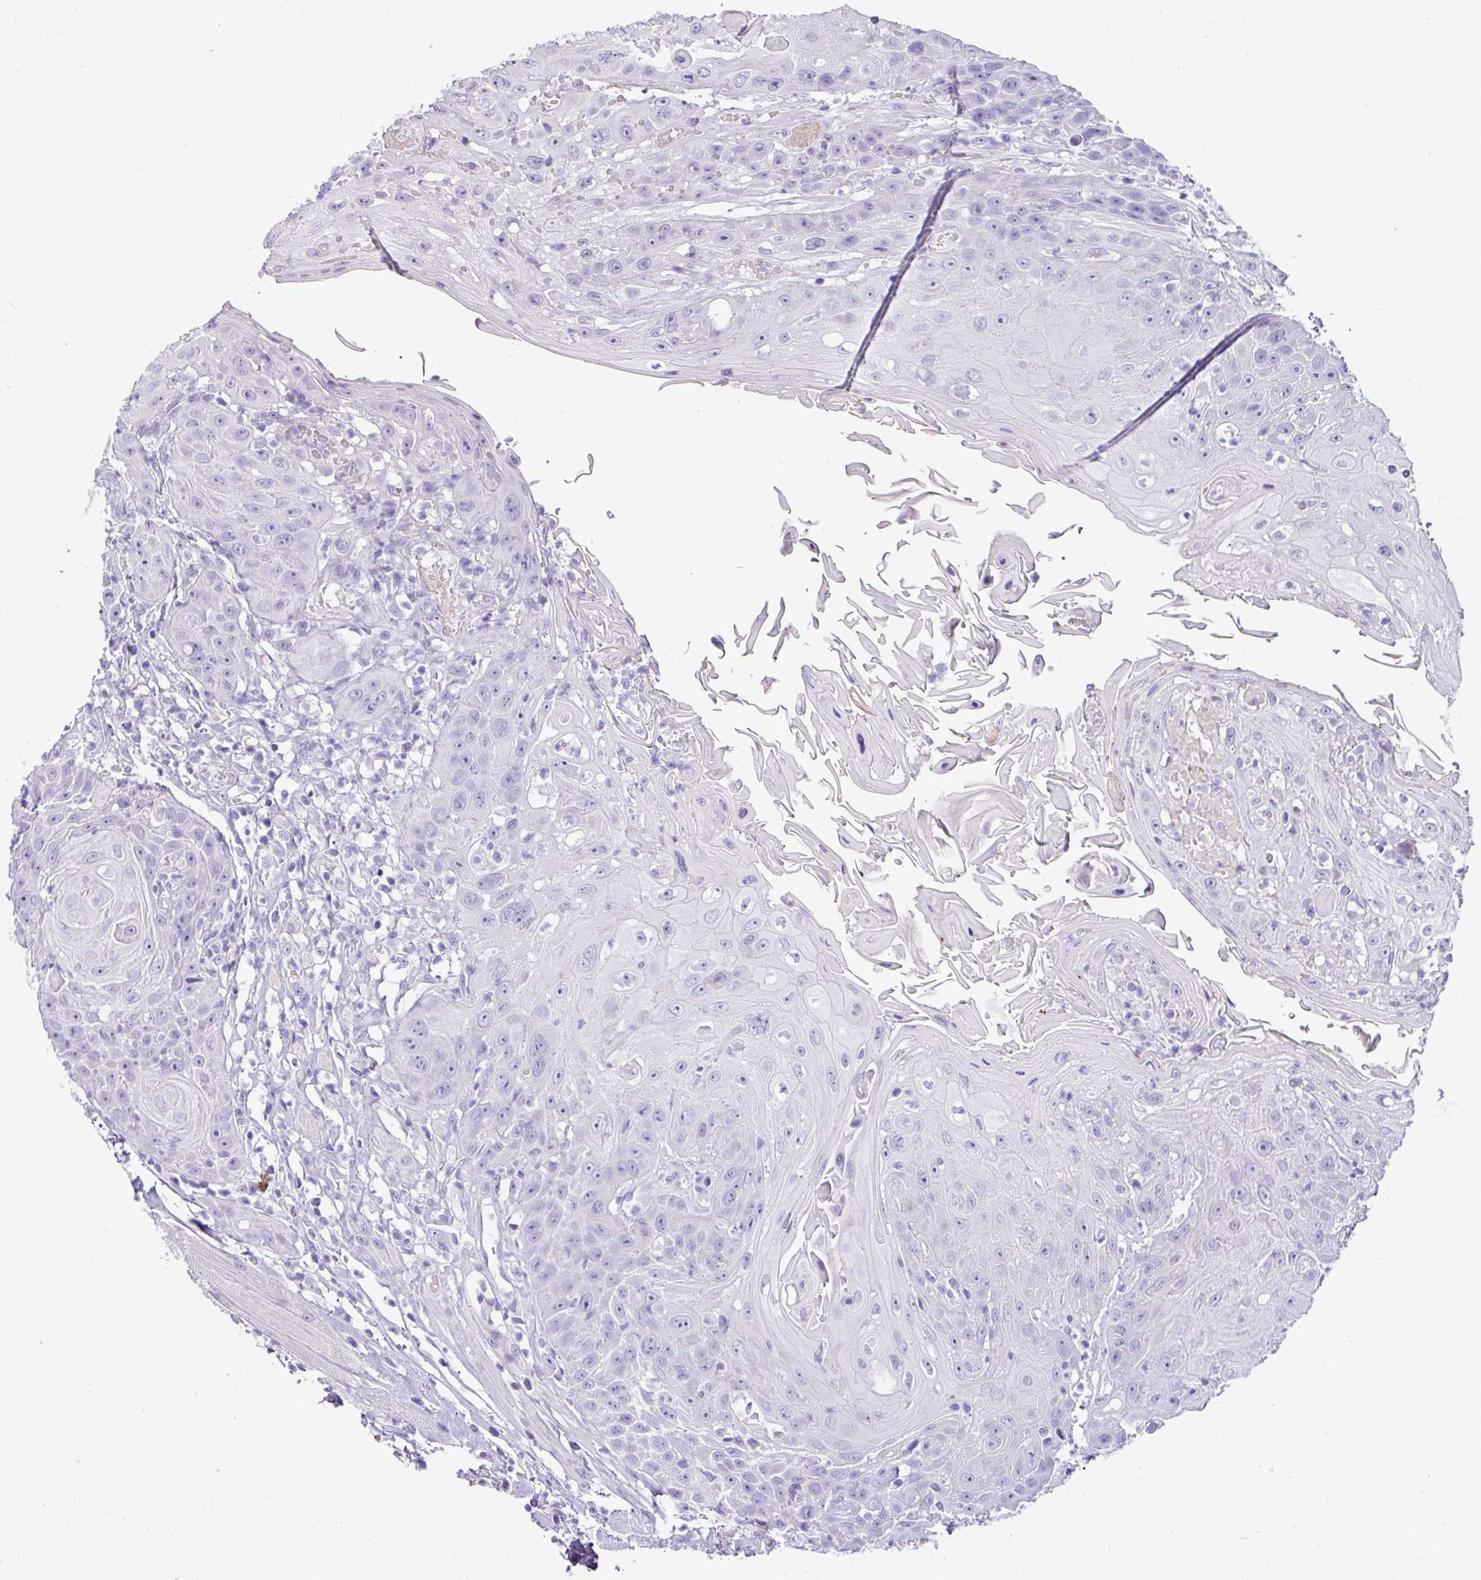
{"staining": {"intensity": "negative", "quantity": "none", "location": "none"}, "tissue": "head and neck cancer", "cell_type": "Tumor cells", "image_type": "cancer", "snomed": [{"axis": "morphology", "description": "Squamous cell carcinoma, NOS"}, {"axis": "topography", "description": "Head-Neck"}], "caption": "An immunohistochemistry (IHC) micrograph of squamous cell carcinoma (head and neck) is shown. There is no staining in tumor cells of squamous cell carcinoma (head and neck).", "gene": "ZSCAN5A", "patient": {"sex": "female", "age": 59}}